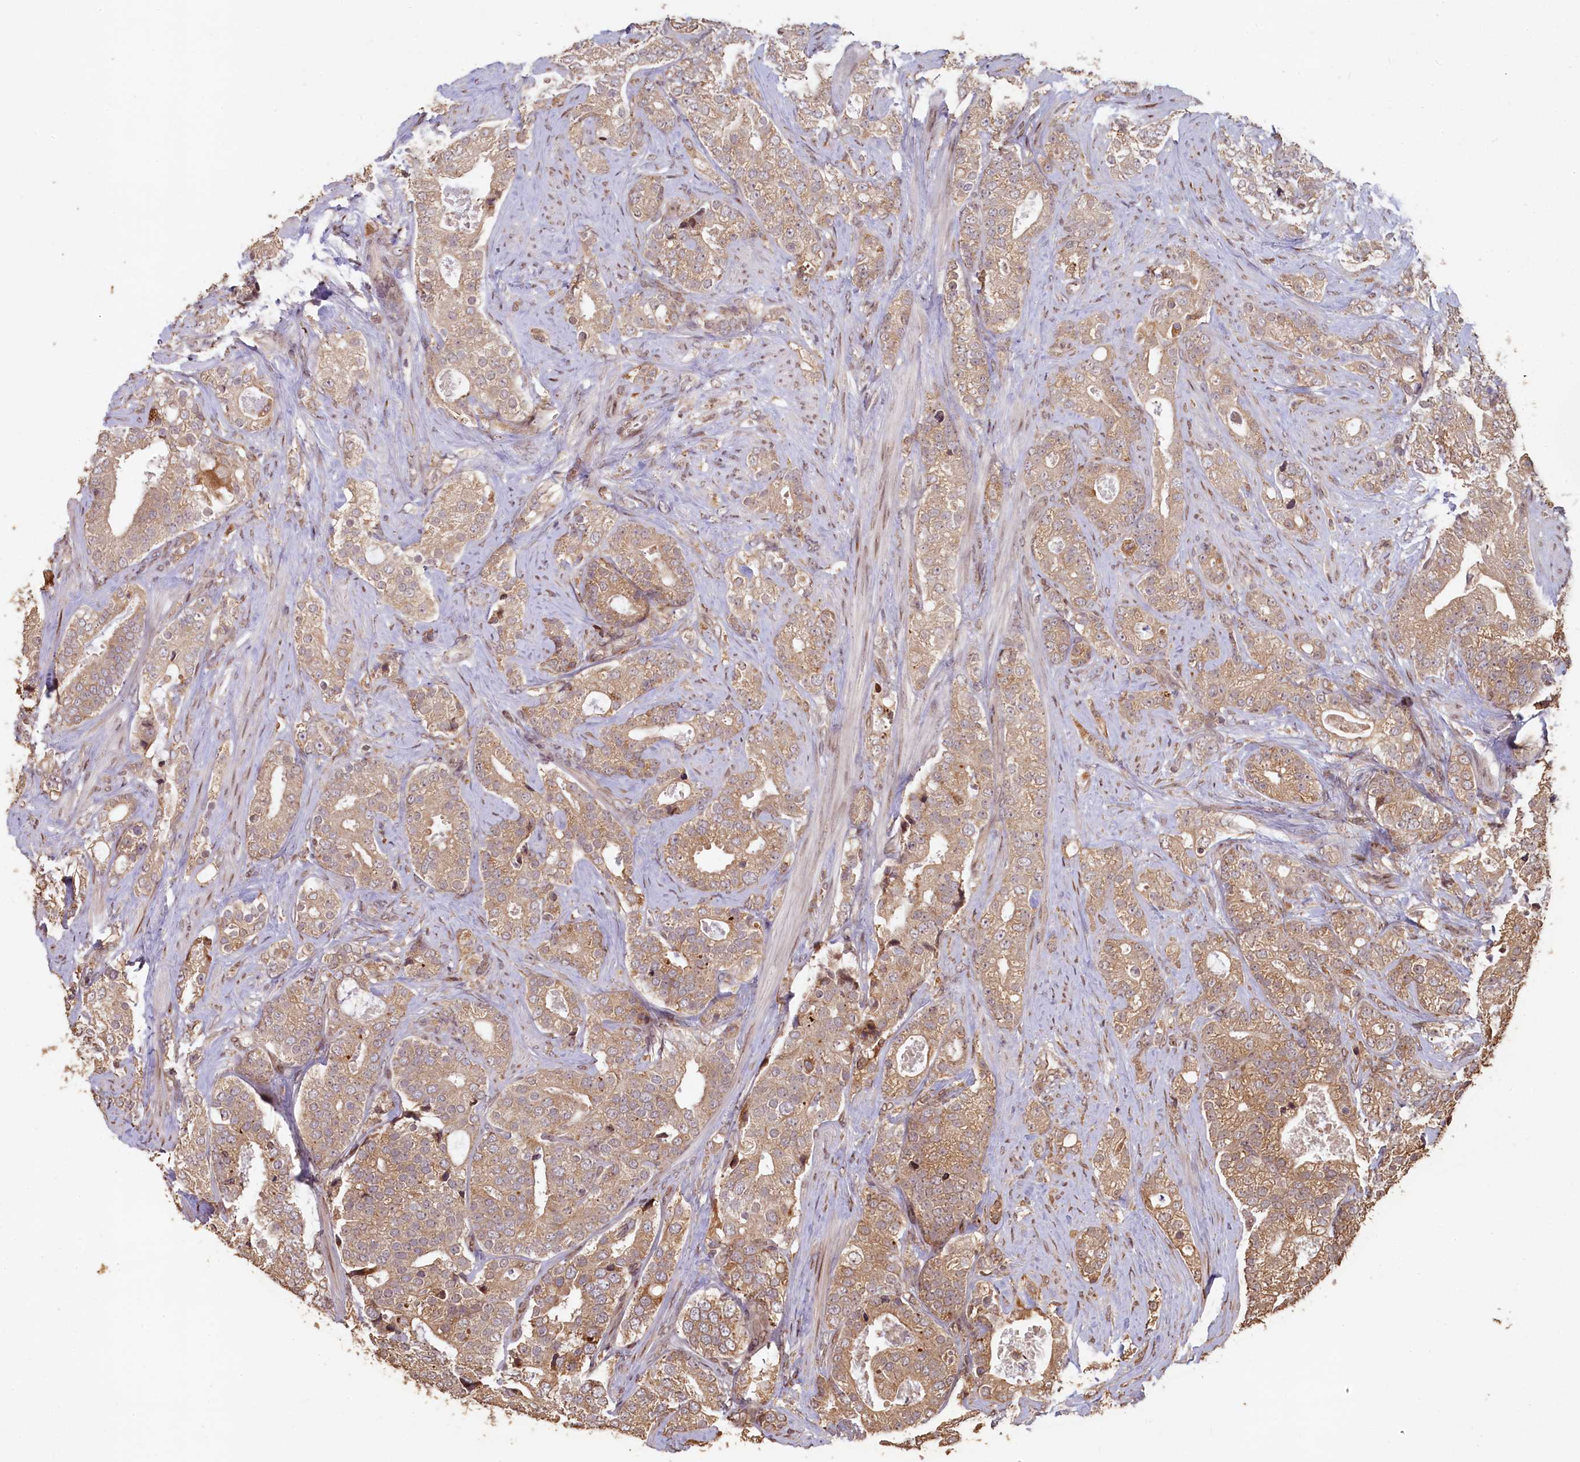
{"staining": {"intensity": "moderate", "quantity": ">75%", "location": "cytoplasmic/membranous"}, "tissue": "prostate cancer", "cell_type": "Tumor cells", "image_type": "cancer", "snomed": [{"axis": "morphology", "description": "Adenocarcinoma, High grade"}, {"axis": "topography", "description": "Prostate and seminal vesicle, NOS"}], "caption": "Immunohistochemistry of prostate cancer (adenocarcinoma (high-grade)) displays medium levels of moderate cytoplasmic/membranous expression in approximately >75% of tumor cells.", "gene": "SLC38A7", "patient": {"sex": "male", "age": 67}}